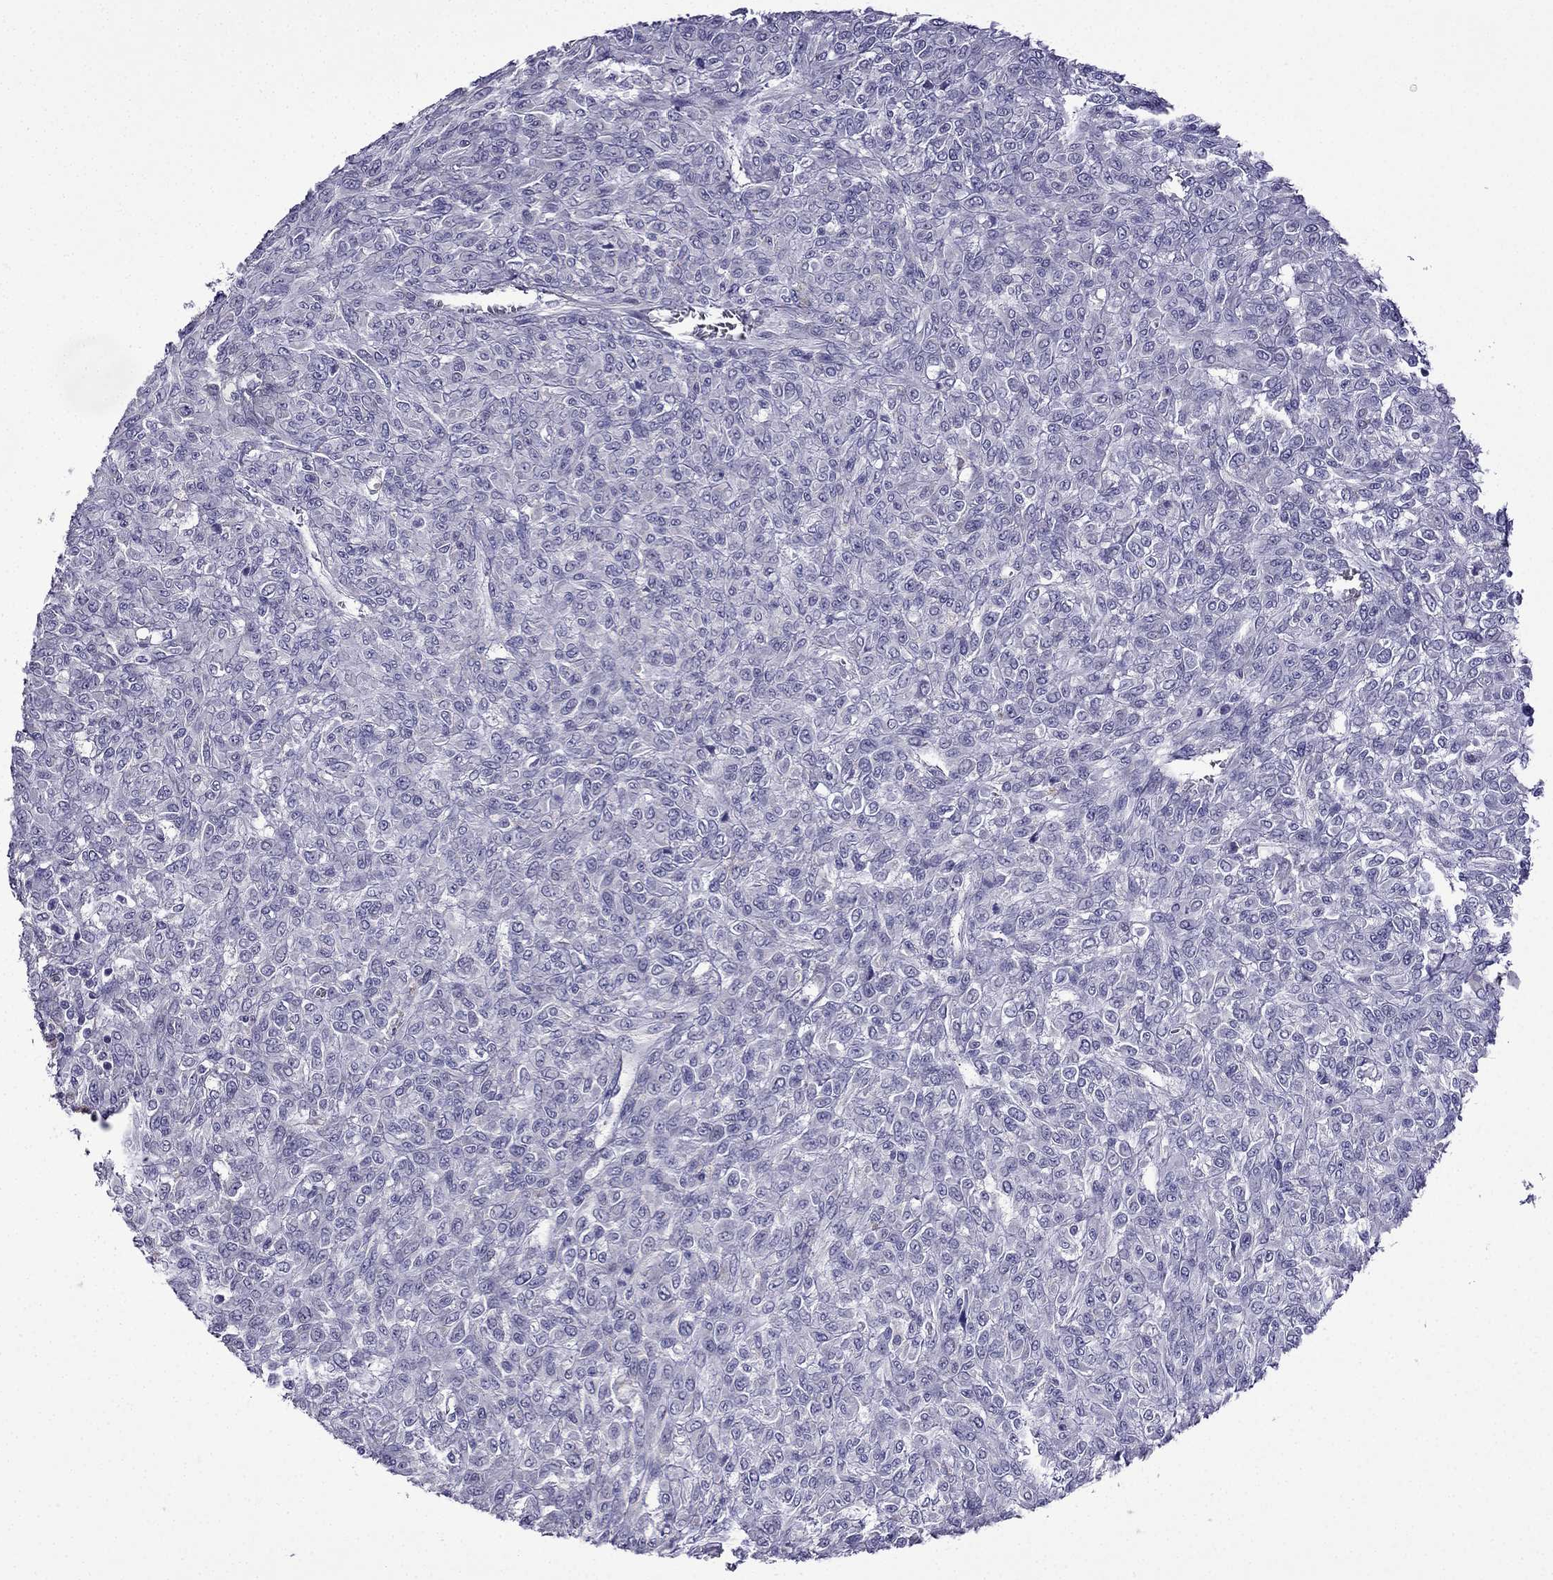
{"staining": {"intensity": "negative", "quantity": "none", "location": "none"}, "tissue": "renal cancer", "cell_type": "Tumor cells", "image_type": "cancer", "snomed": [{"axis": "morphology", "description": "Adenocarcinoma, NOS"}, {"axis": "topography", "description": "Kidney"}], "caption": "Protein analysis of renal cancer displays no significant expression in tumor cells.", "gene": "TSSK4", "patient": {"sex": "male", "age": 58}}